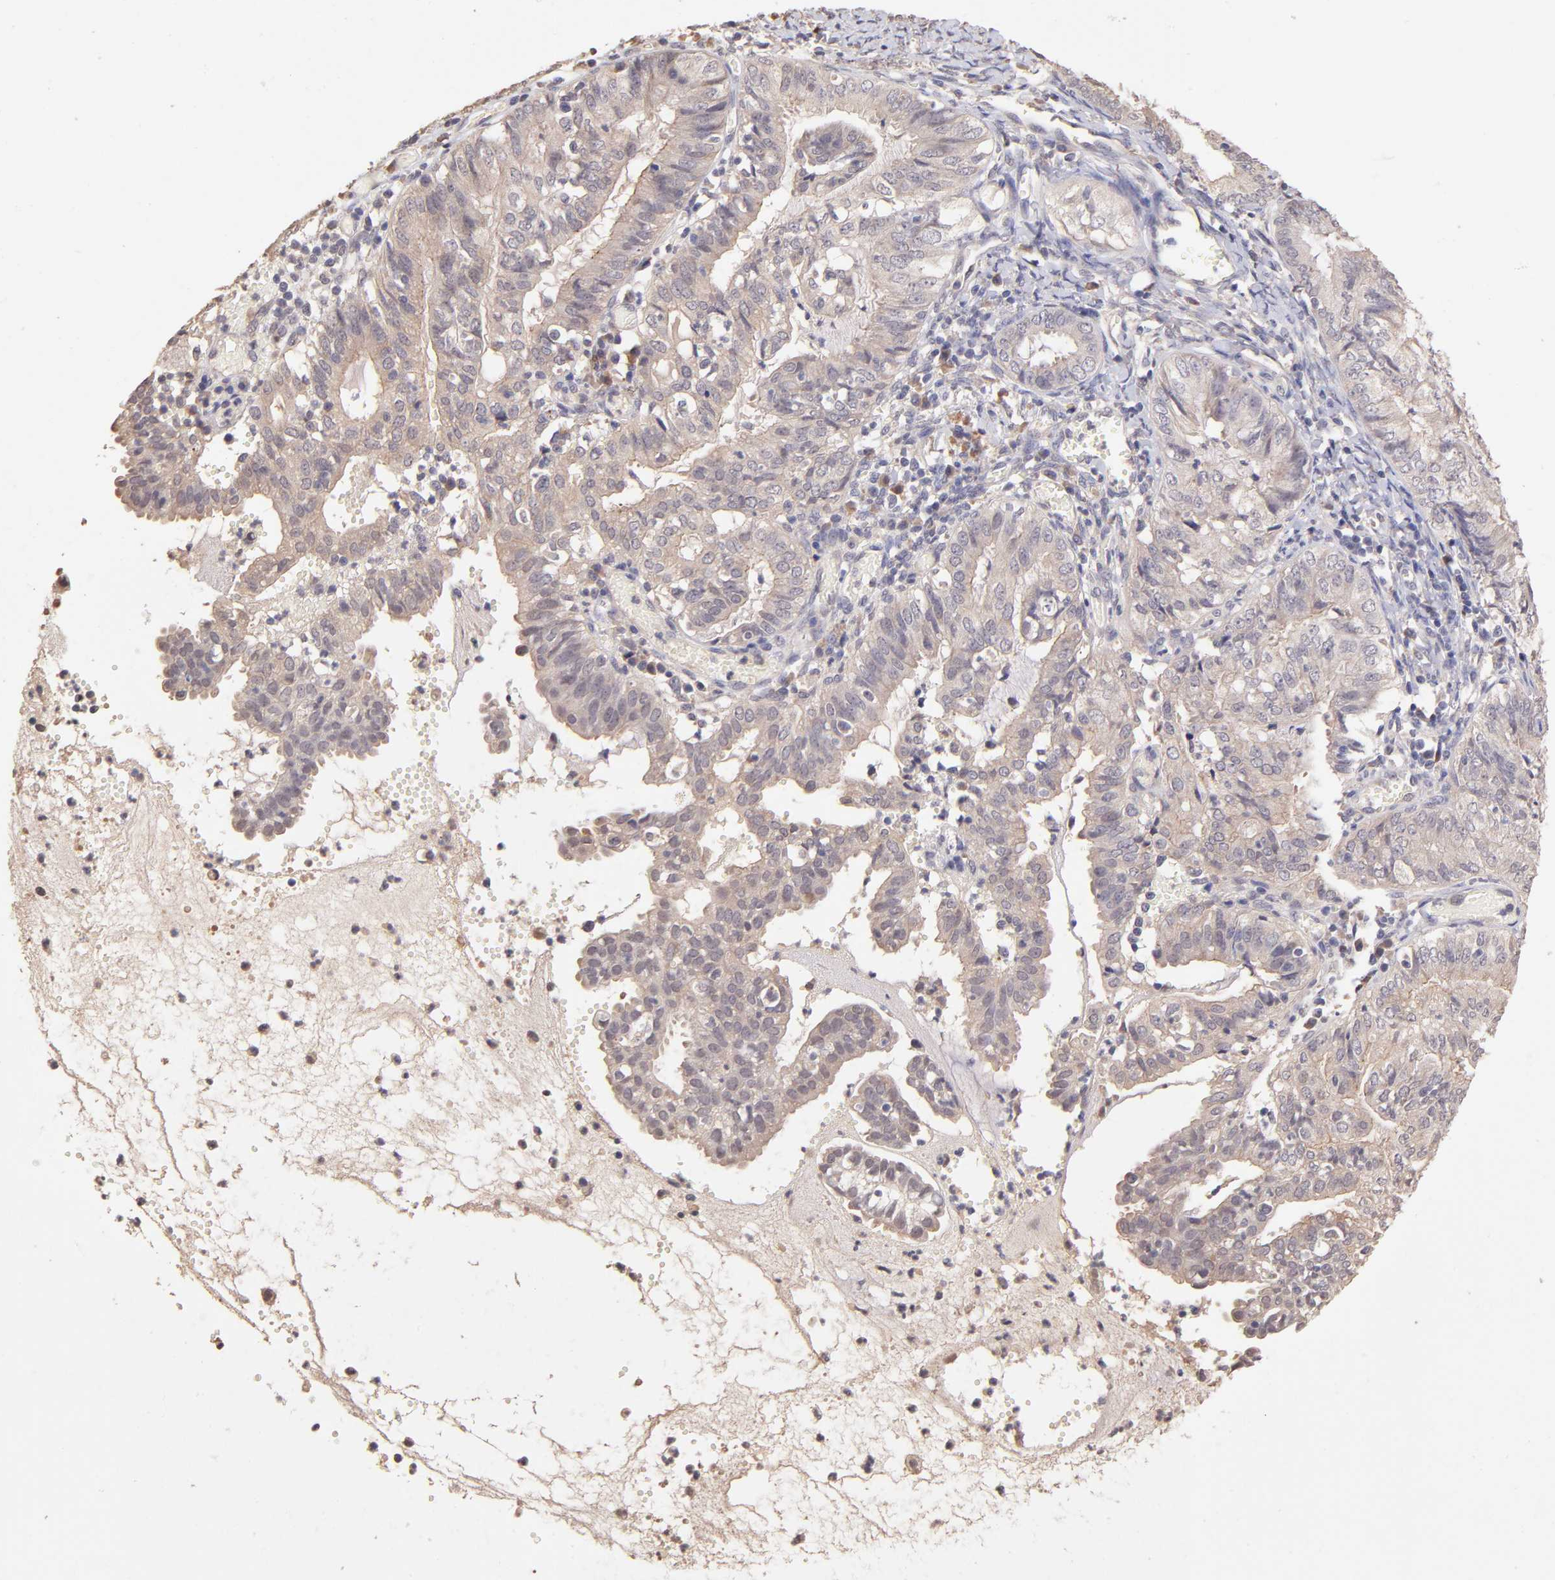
{"staining": {"intensity": "weak", "quantity": ">75%", "location": "cytoplasmic/membranous"}, "tissue": "endometrial cancer", "cell_type": "Tumor cells", "image_type": "cancer", "snomed": [{"axis": "morphology", "description": "Adenocarcinoma, NOS"}, {"axis": "topography", "description": "Endometrium"}], "caption": "This histopathology image shows IHC staining of adenocarcinoma (endometrial), with low weak cytoplasmic/membranous positivity in approximately >75% of tumor cells.", "gene": "RNASEL", "patient": {"sex": "female", "age": 66}}